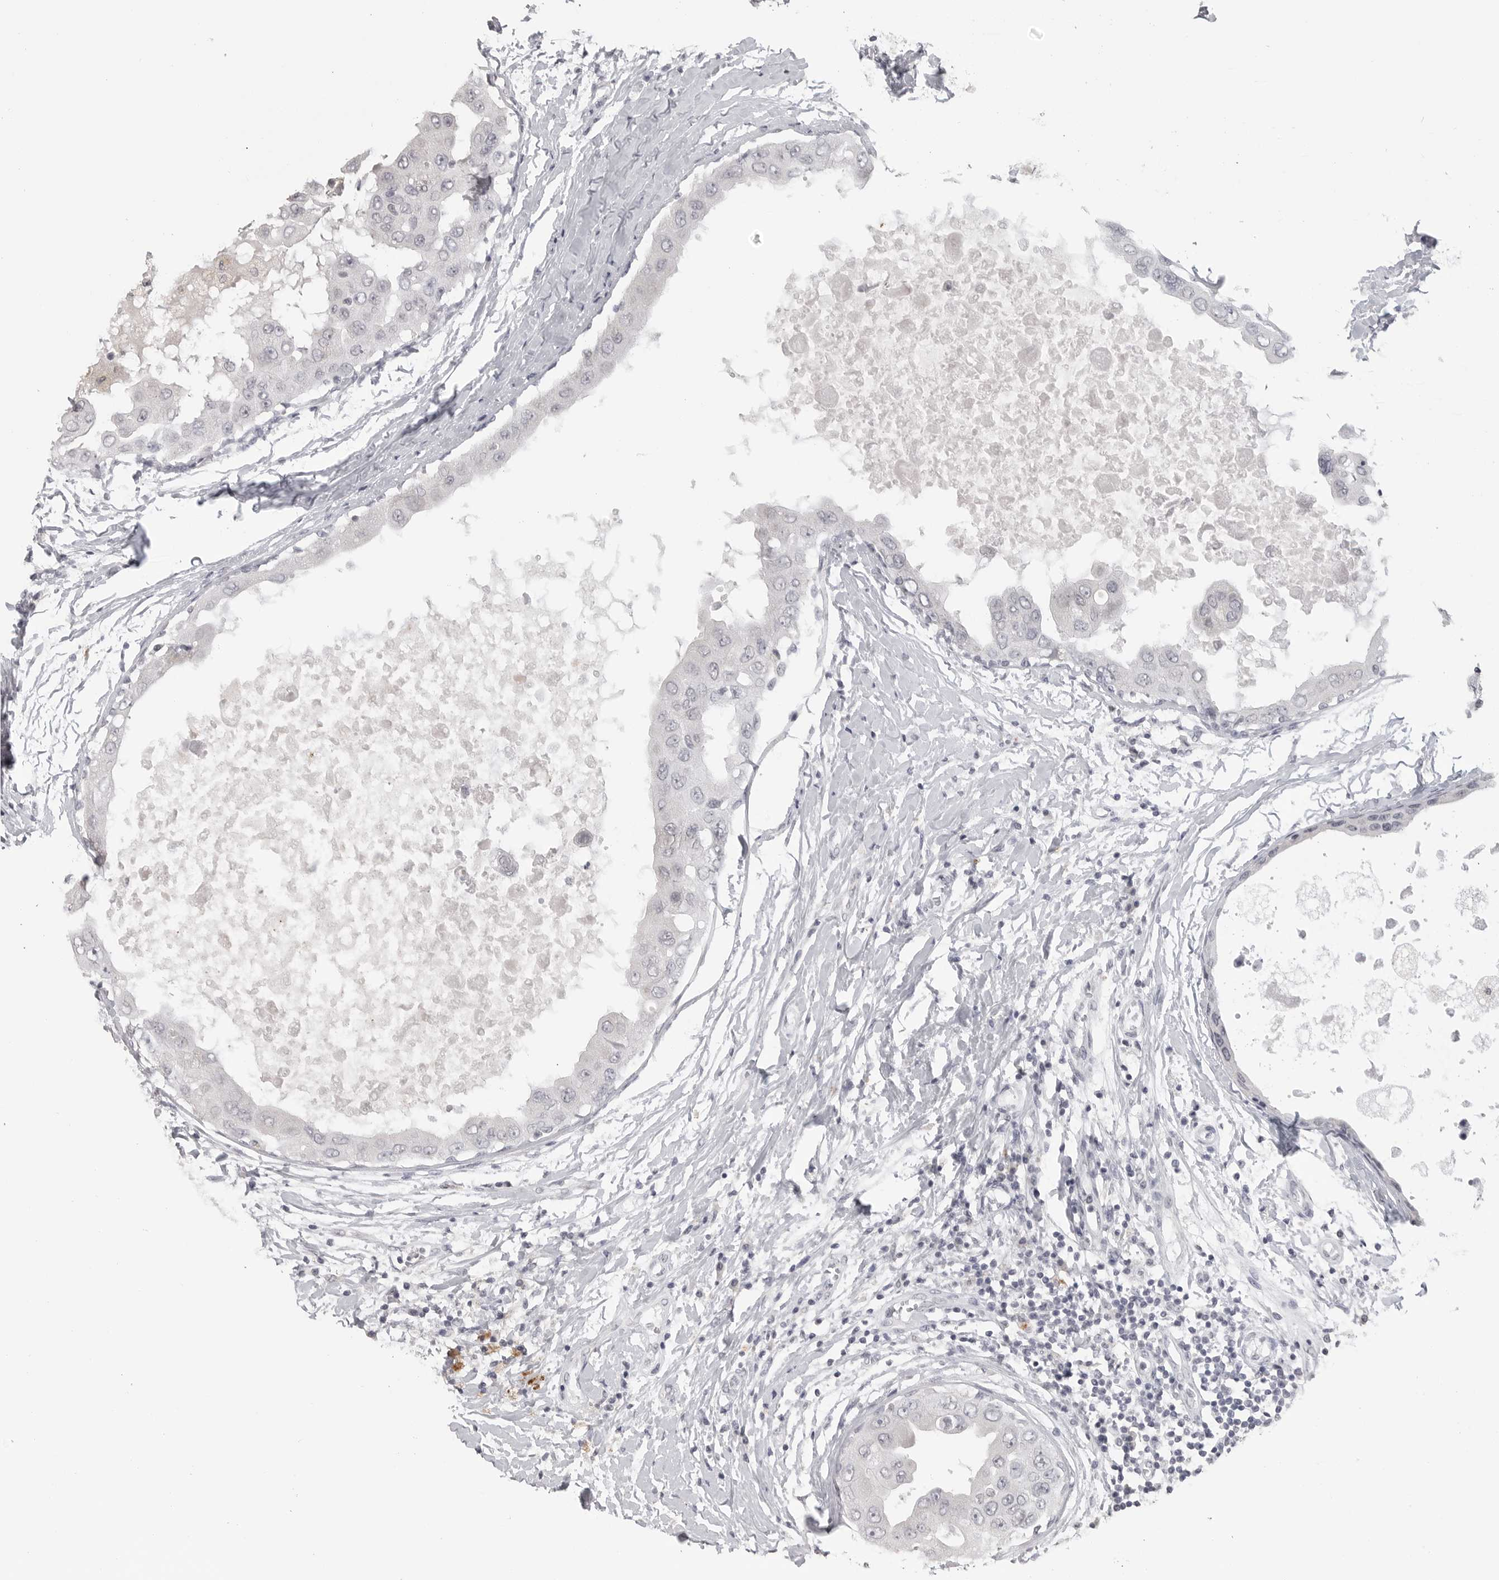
{"staining": {"intensity": "negative", "quantity": "none", "location": "none"}, "tissue": "breast cancer", "cell_type": "Tumor cells", "image_type": "cancer", "snomed": [{"axis": "morphology", "description": "Duct carcinoma"}, {"axis": "topography", "description": "Breast"}], "caption": "Photomicrograph shows no protein staining in tumor cells of breast cancer (infiltrating ductal carcinoma) tissue. Brightfield microscopy of immunohistochemistry stained with DAB (brown) and hematoxylin (blue), captured at high magnification.", "gene": "PRSS1", "patient": {"sex": "female", "age": 27}}